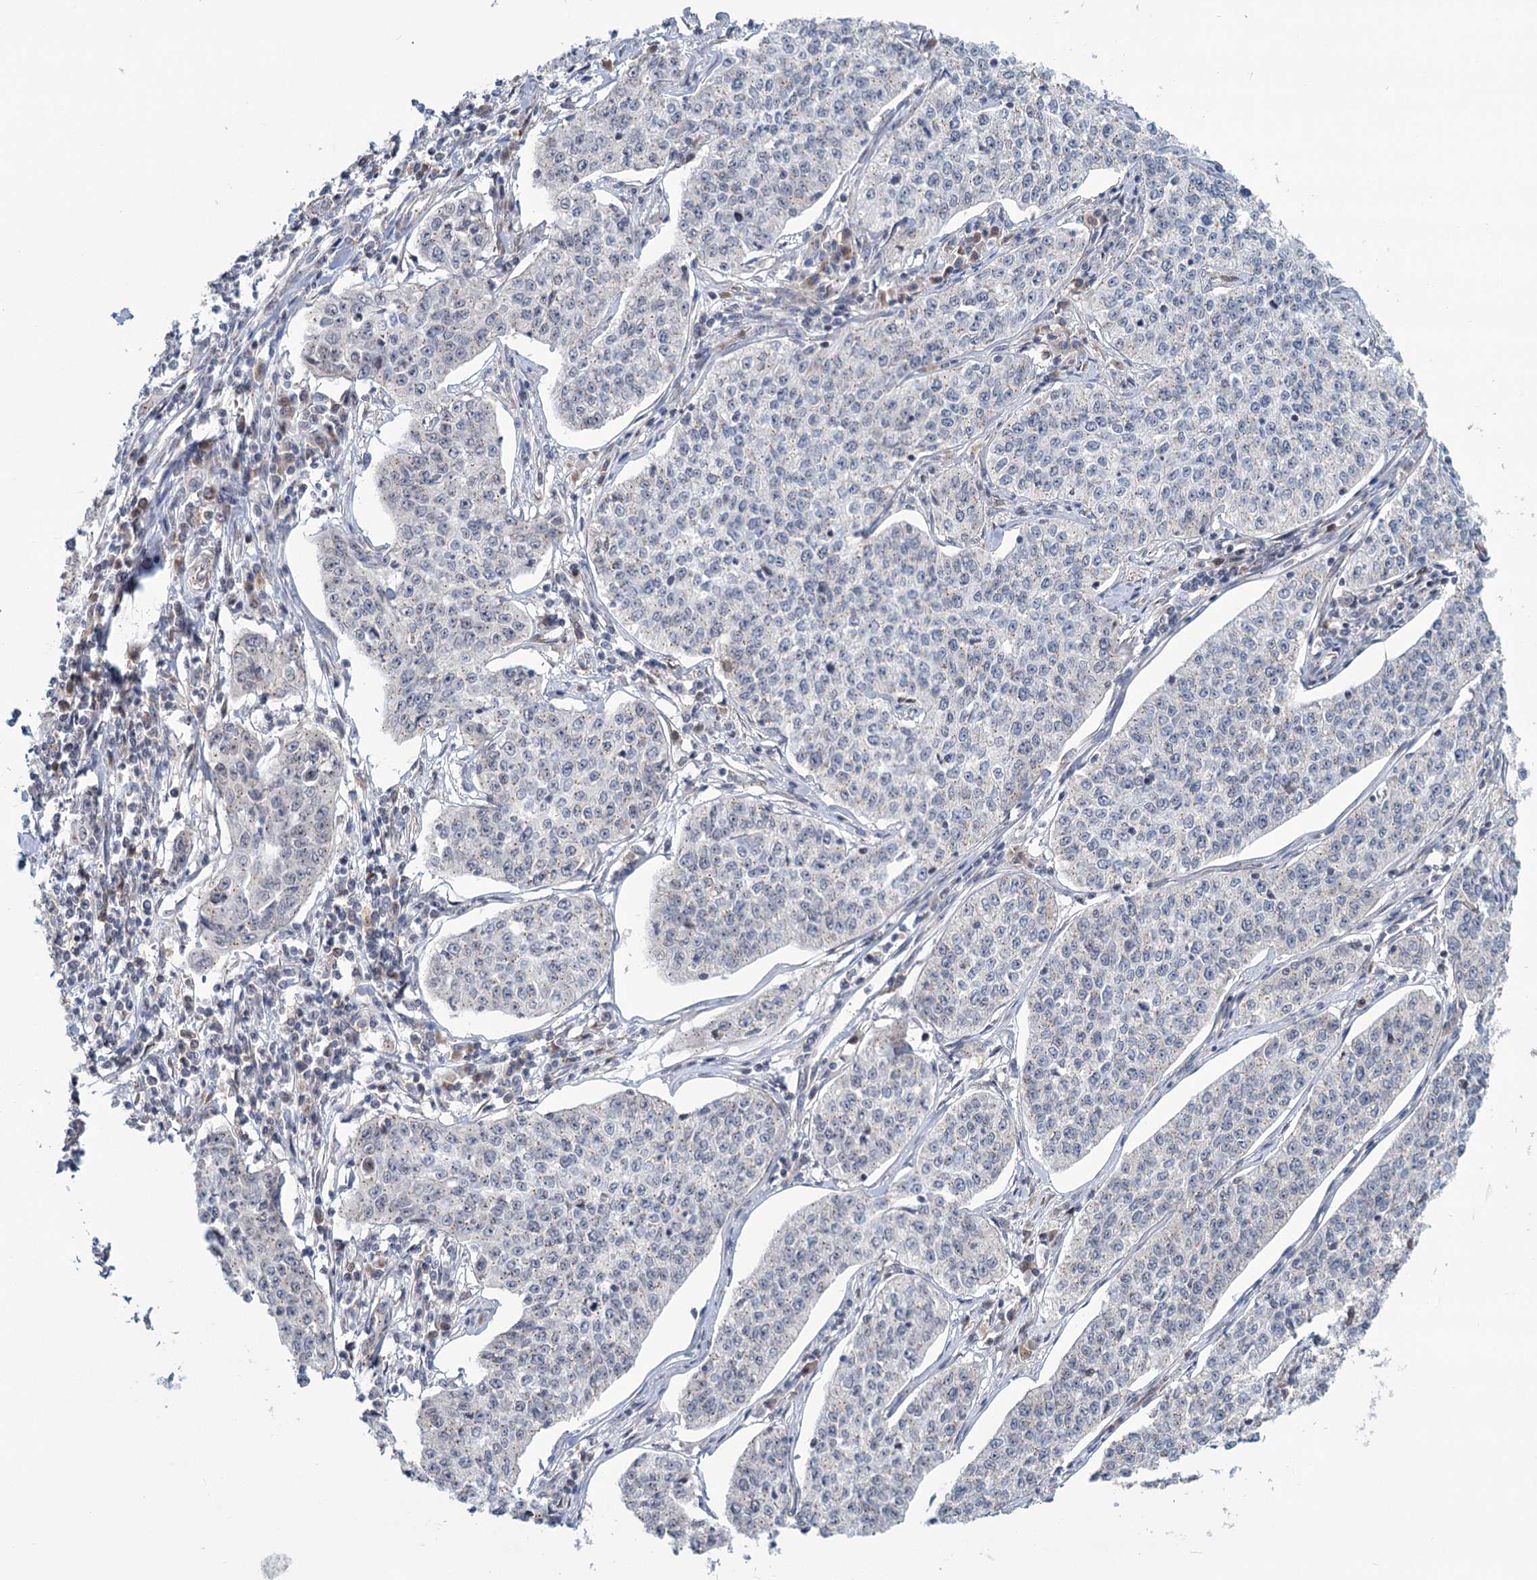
{"staining": {"intensity": "negative", "quantity": "none", "location": "none"}, "tissue": "cervical cancer", "cell_type": "Tumor cells", "image_type": "cancer", "snomed": [{"axis": "morphology", "description": "Squamous cell carcinoma, NOS"}, {"axis": "topography", "description": "Cervix"}], "caption": "Tumor cells are negative for brown protein staining in cervical cancer. (DAB IHC with hematoxylin counter stain).", "gene": "STAP1", "patient": {"sex": "female", "age": 35}}